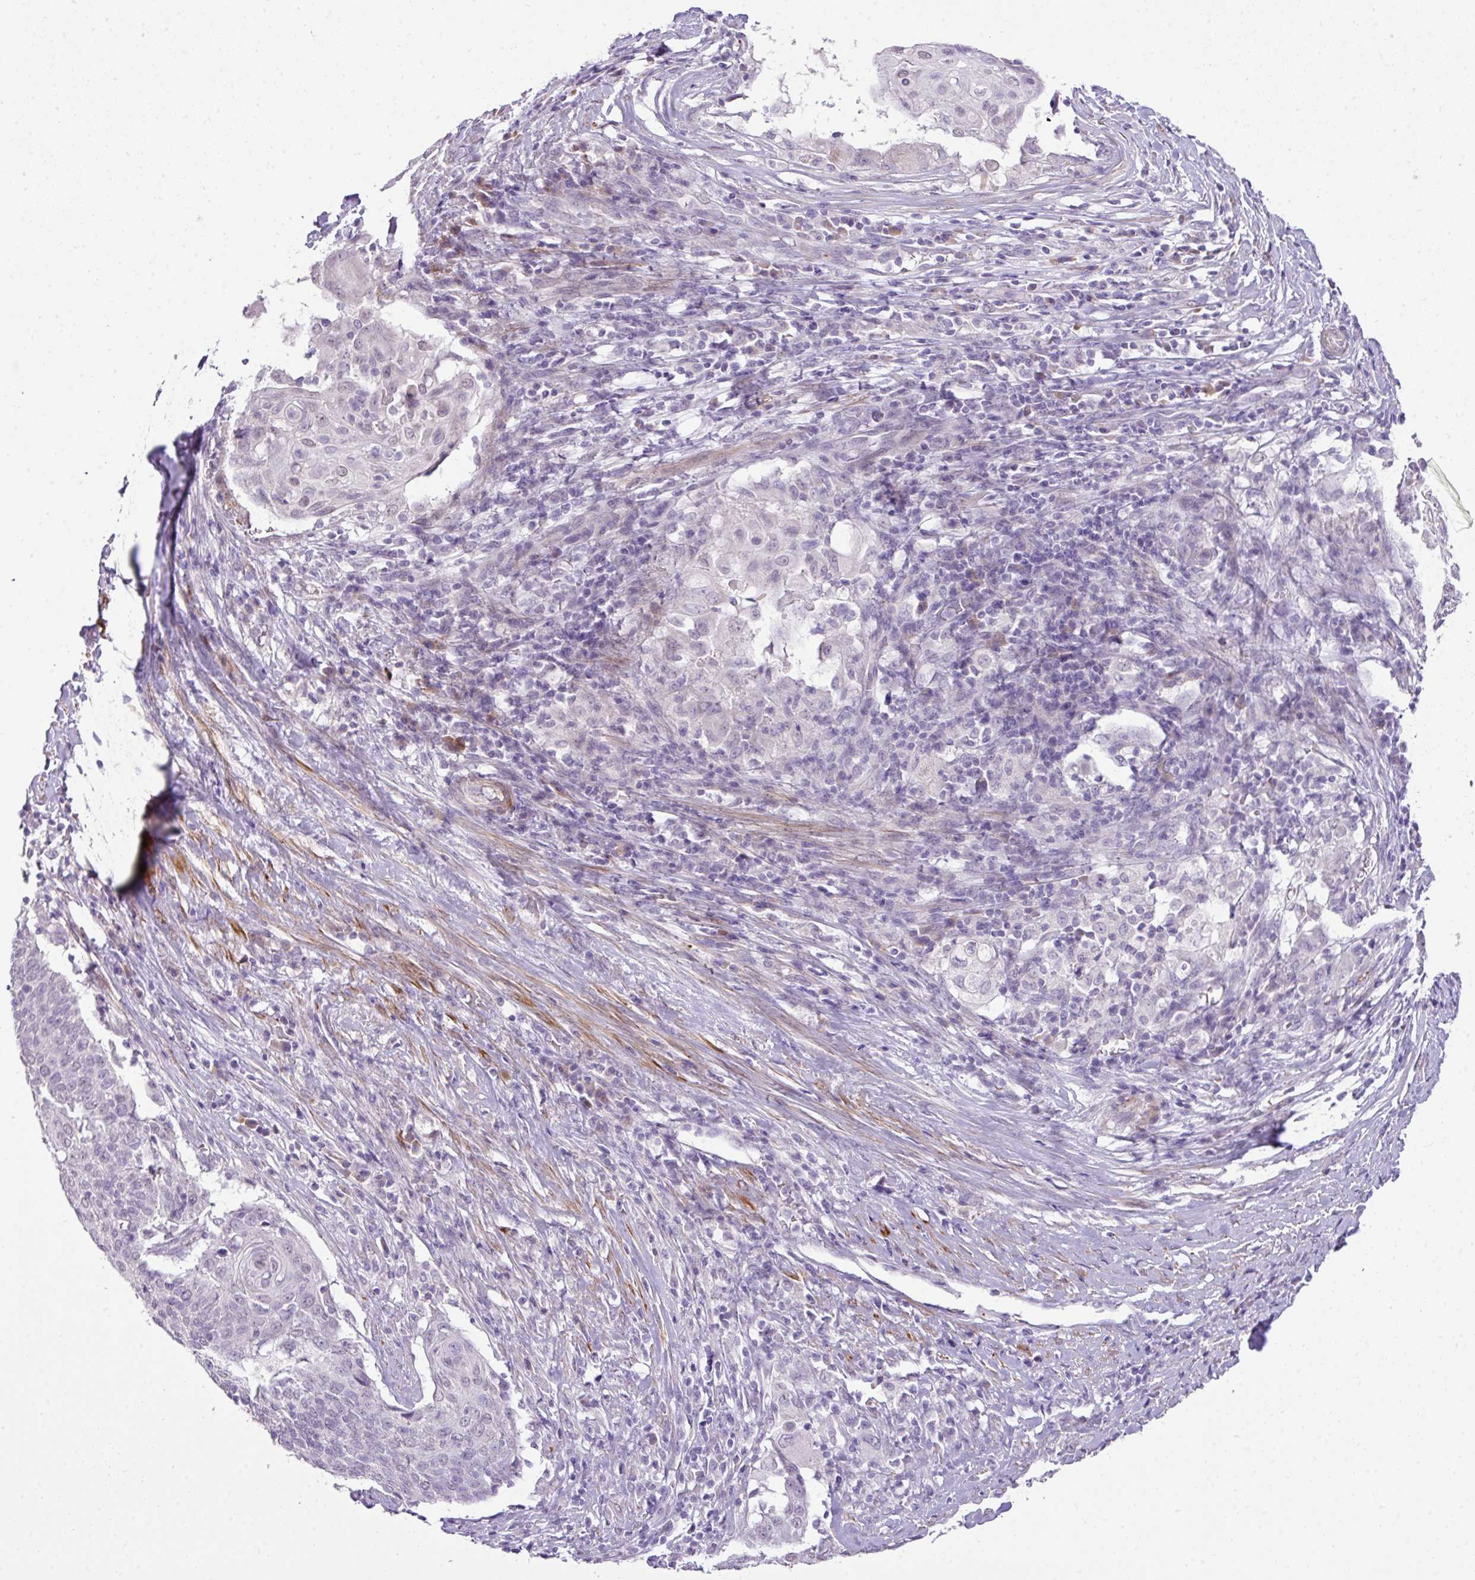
{"staining": {"intensity": "negative", "quantity": "none", "location": "none"}, "tissue": "cervical cancer", "cell_type": "Tumor cells", "image_type": "cancer", "snomed": [{"axis": "morphology", "description": "Squamous cell carcinoma, NOS"}, {"axis": "topography", "description": "Cervix"}], "caption": "Immunohistochemistry (IHC) image of squamous cell carcinoma (cervical) stained for a protein (brown), which demonstrates no expression in tumor cells.", "gene": "DIP2A", "patient": {"sex": "female", "age": 39}}